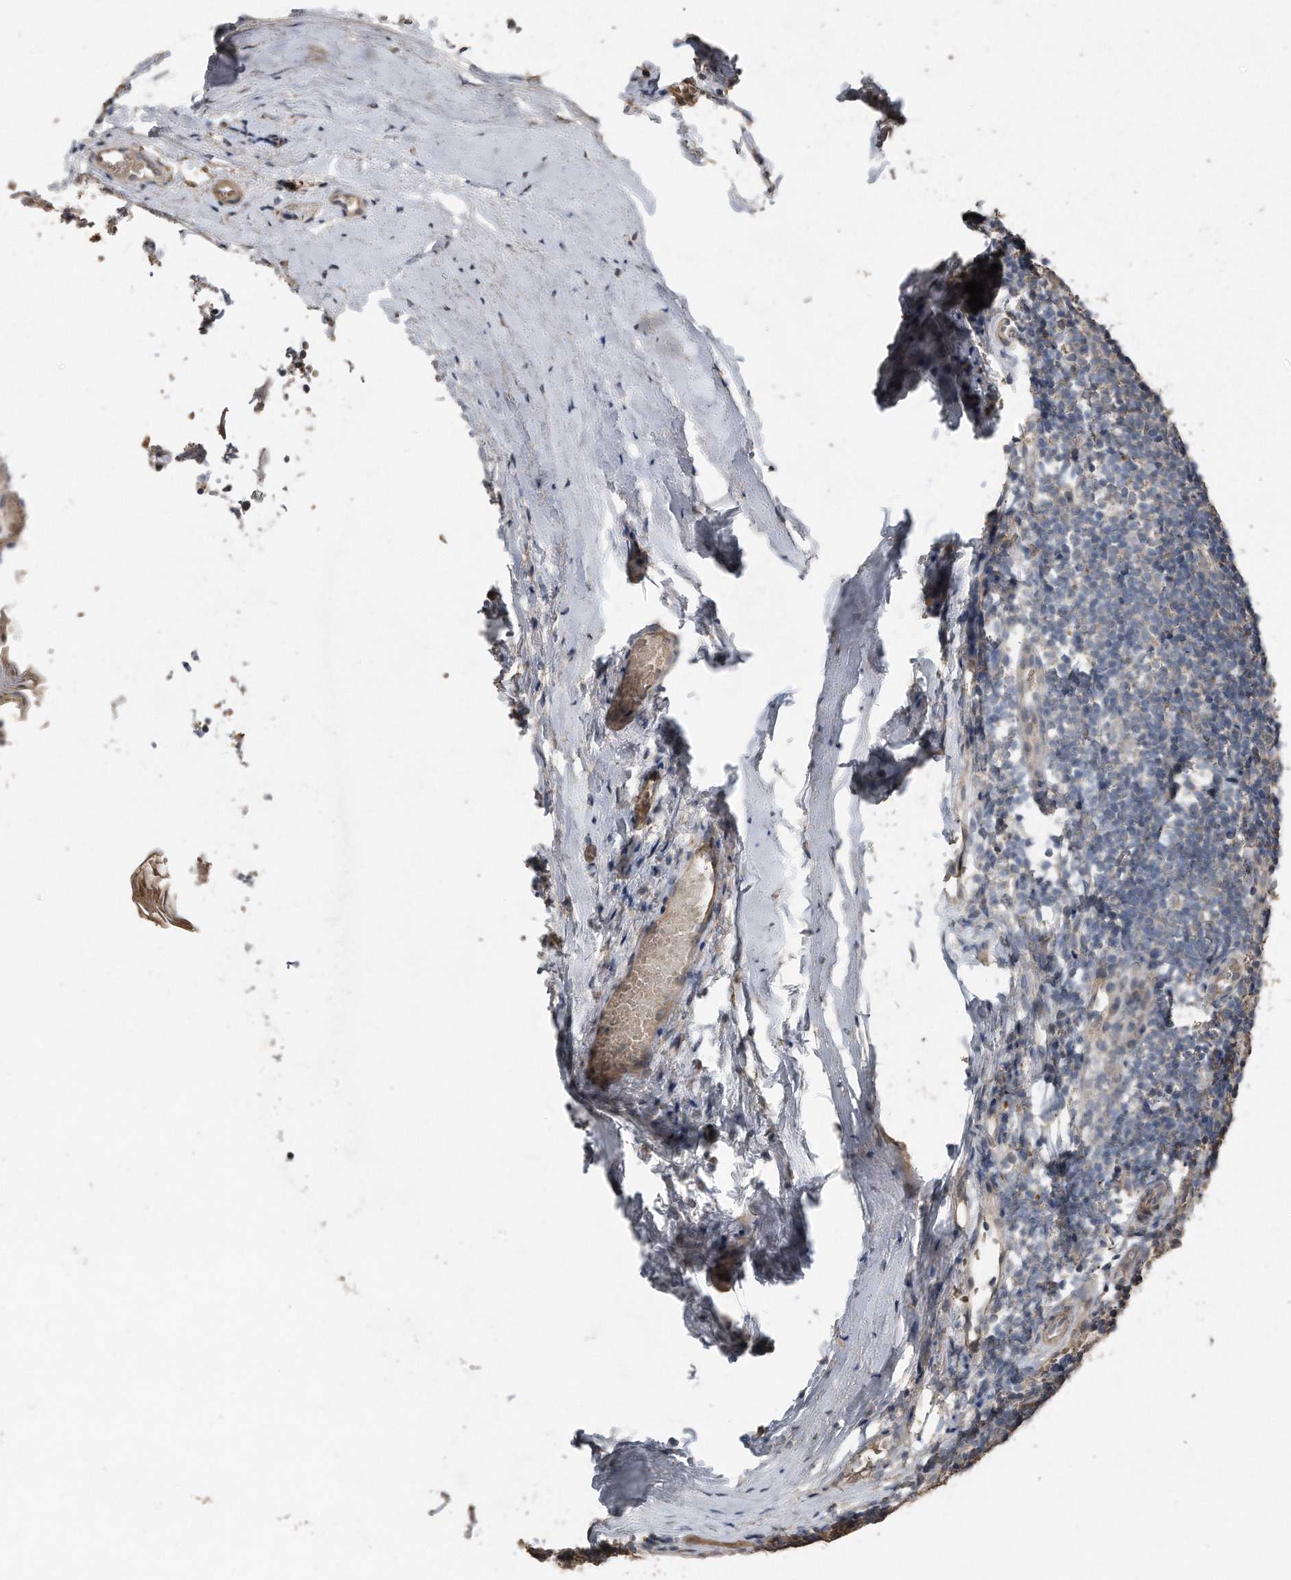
{"staining": {"intensity": "negative", "quantity": "none", "location": "none"}, "tissue": "tonsil", "cell_type": "Germinal center cells", "image_type": "normal", "snomed": [{"axis": "morphology", "description": "Normal tissue, NOS"}, {"axis": "topography", "description": "Tonsil"}], "caption": "DAB (3,3'-diaminobenzidine) immunohistochemical staining of unremarkable human tonsil demonstrates no significant expression in germinal center cells. Nuclei are stained in blue.", "gene": "ANKRD10", "patient": {"sex": "female", "age": 19}}